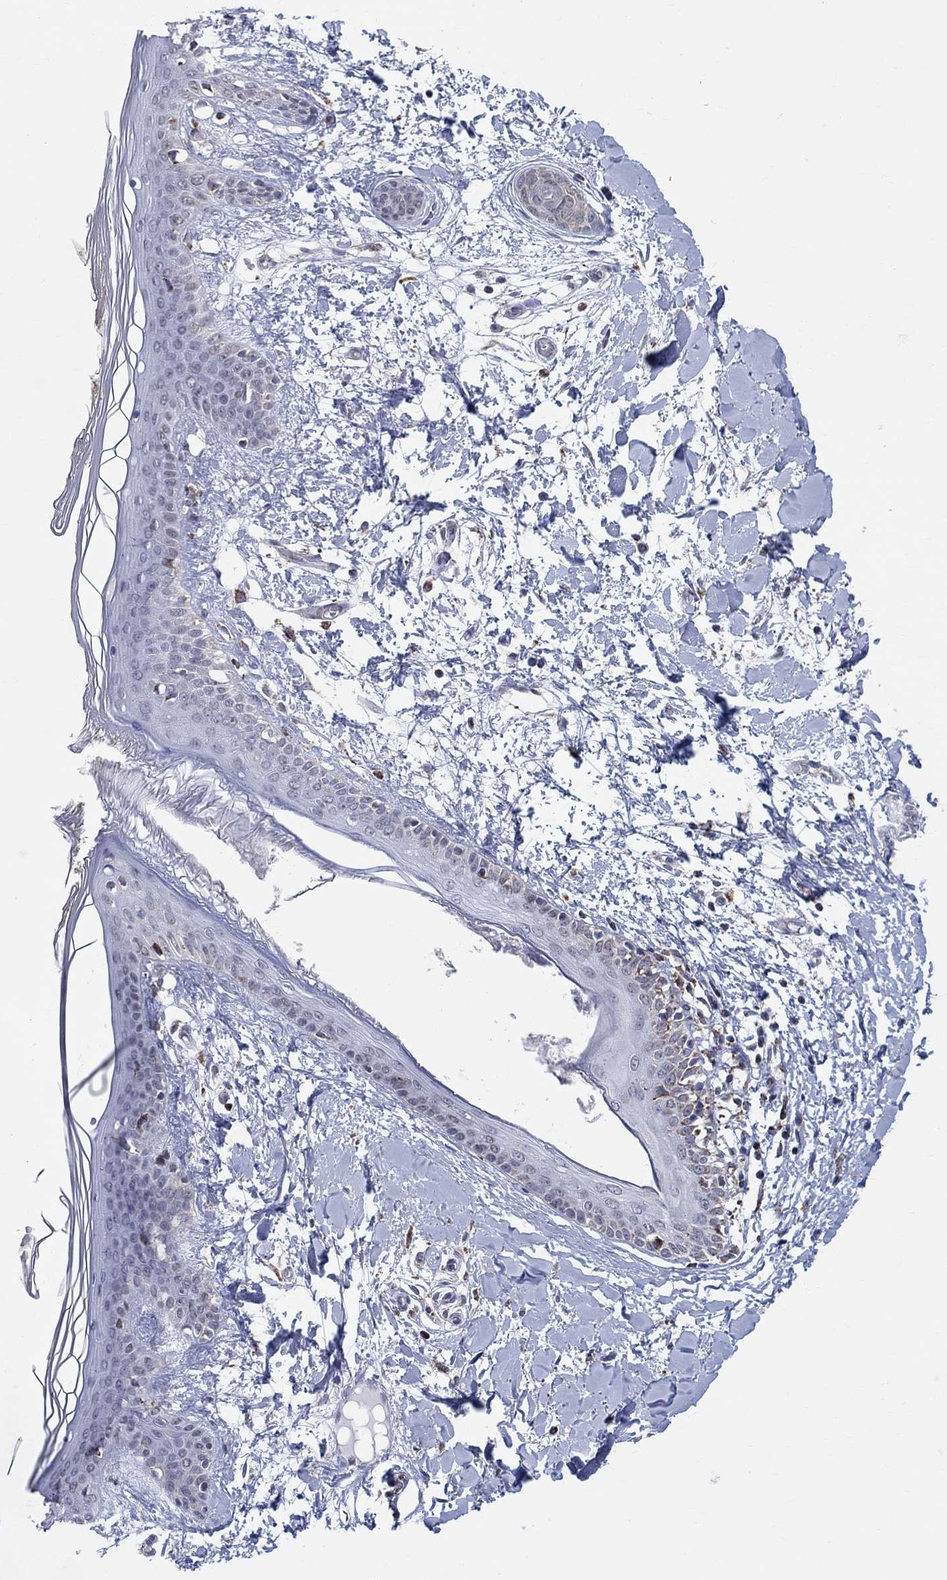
{"staining": {"intensity": "negative", "quantity": "none", "location": "none"}, "tissue": "skin", "cell_type": "Fibroblasts", "image_type": "normal", "snomed": [{"axis": "morphology", "description": "Normal tissue, NOS"}, {"axis": "topography", "description": "Skin"}], "caption": "High power microscopy micrograph of an IHC micrograph of unremarkable skin, revealing no significant staining in fibroblasts.", "gene": "KISS1R", "patient": {"sex": "female", "age": 34}}